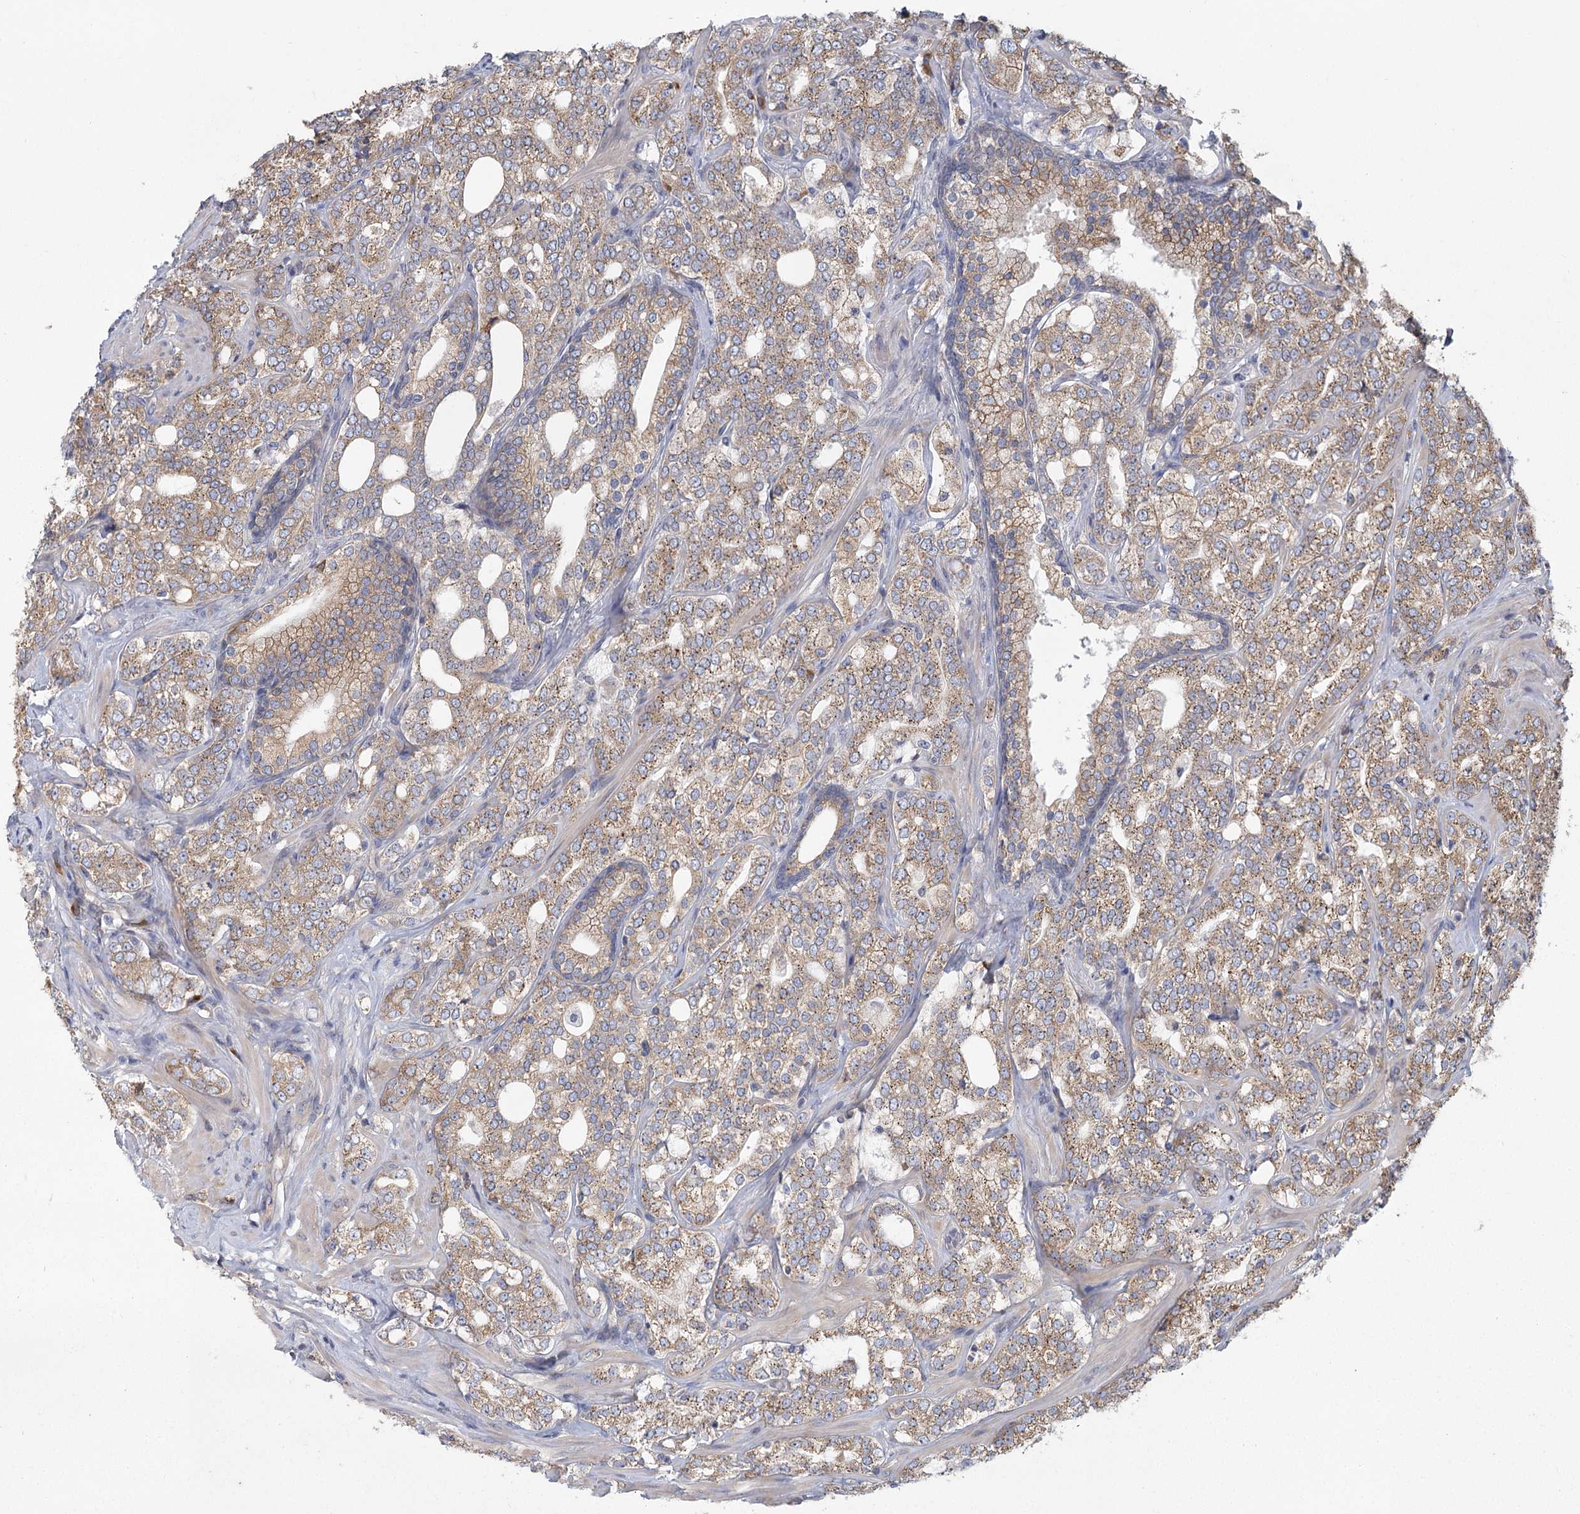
{"staining": {"intensity": "moderate", "quantity": ">75%", "location": "cytoplasmic/membranous"}, "tissue": "prostate cancer", "cell_type": "Tumor cells", "image_type": "cancer", "snomed": [{"axis": "morphology", "description": "Adenocarcinoma, High grade"}, {"axis": "topography", "description": "Prostate"}], "caption": "Human prostate cancer stained with a protein marker displays moderate staining in tumor cells.", "gene": "CNTLN", "patient": {"sex": "male", "age": 64}}